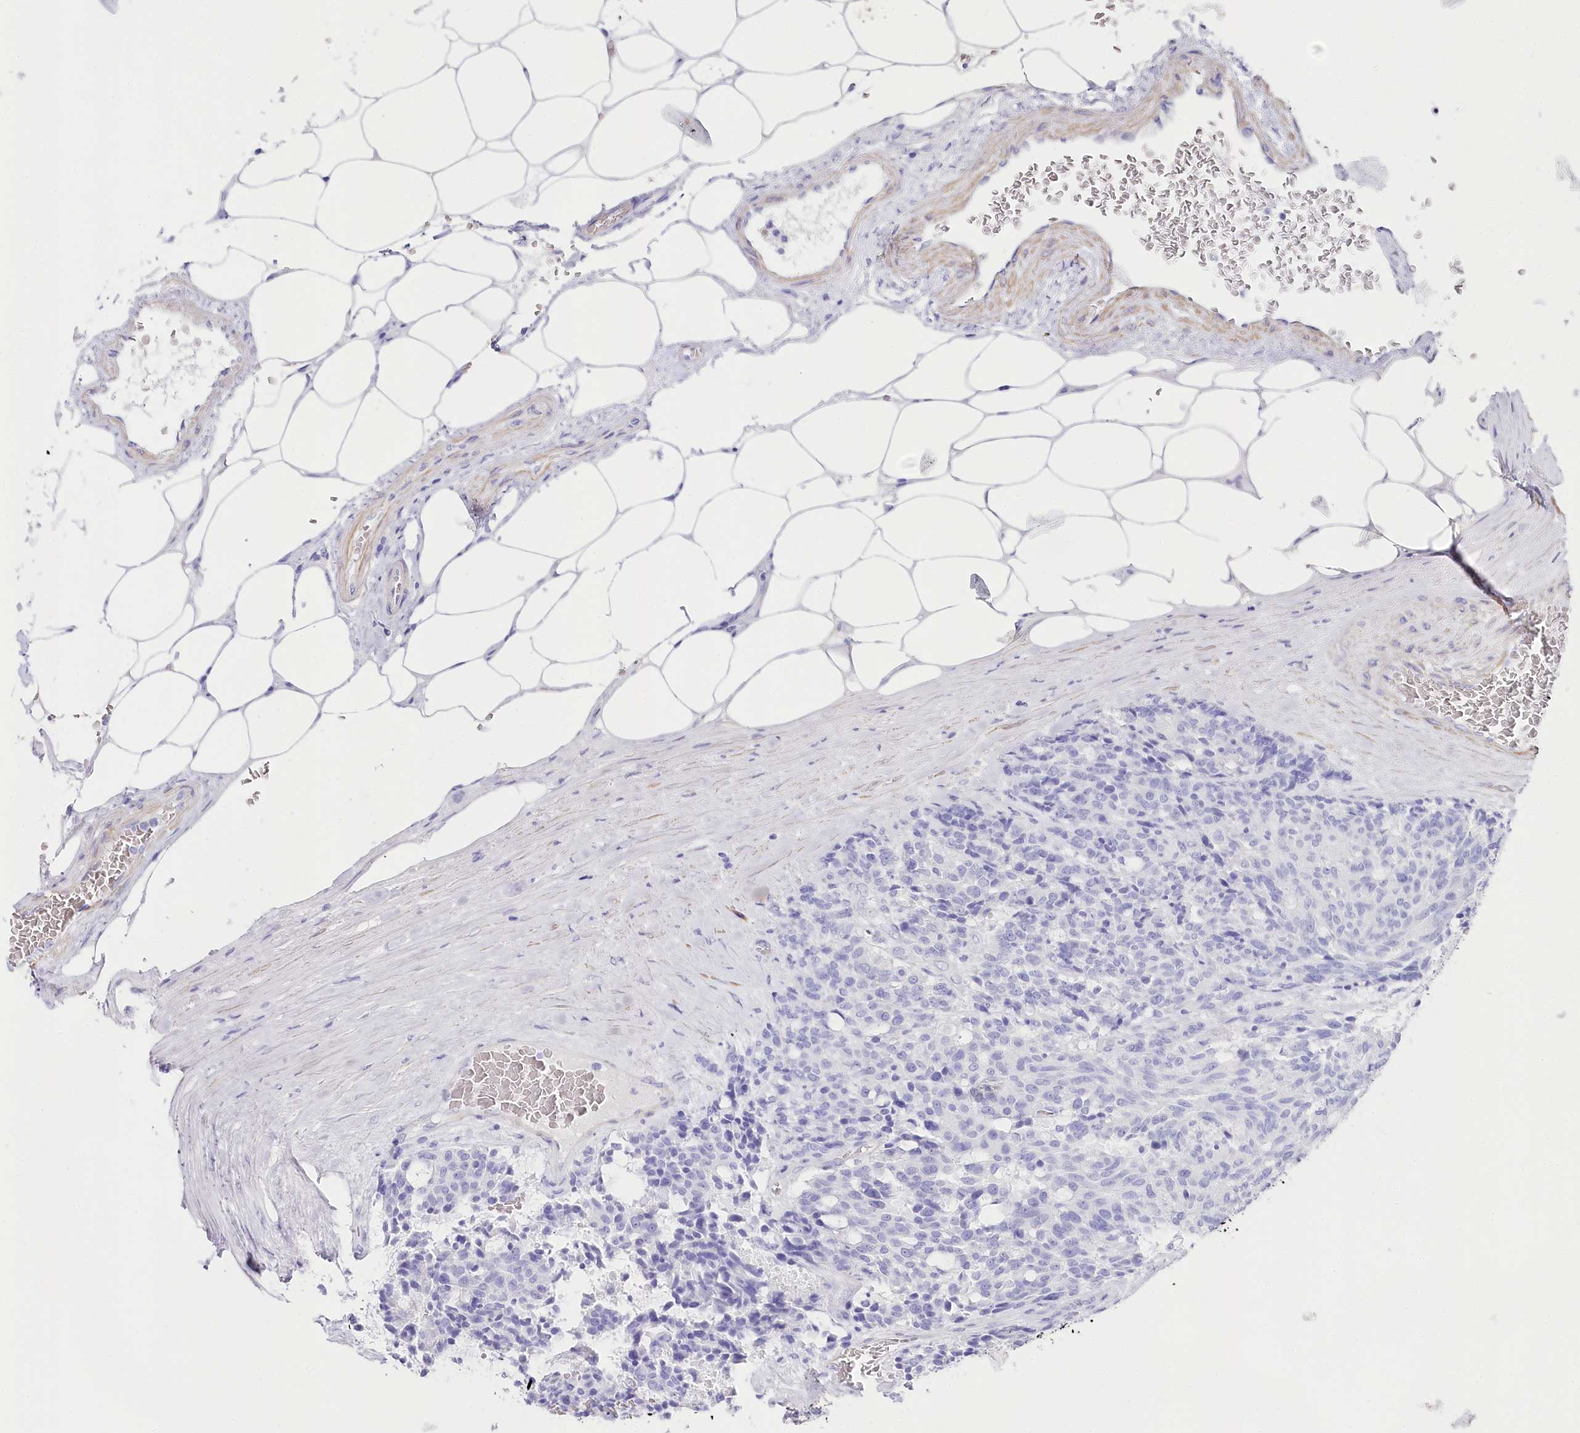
{"staining": {"intensity": "negative", "quantity": "none", "location": "none"}, "tissue": "carcinoid", "cell_type": "Tumor cells", "image_type": "cancer", "snomed": [{"axis": "morphology", "description": "Carcinoid, malignant, NOS"}, {"axis": "topography", "description": "Pancreas"}], "caption": "DAB immunohistochemical staining of malignant carcinoid demonstrates no significant expression in tumor cells. (Immunohistochemistry (ihc), brightfield microscopy, high magnification).", "gene": "CSN3", "patient": {"sex": "female", "age": 54}}